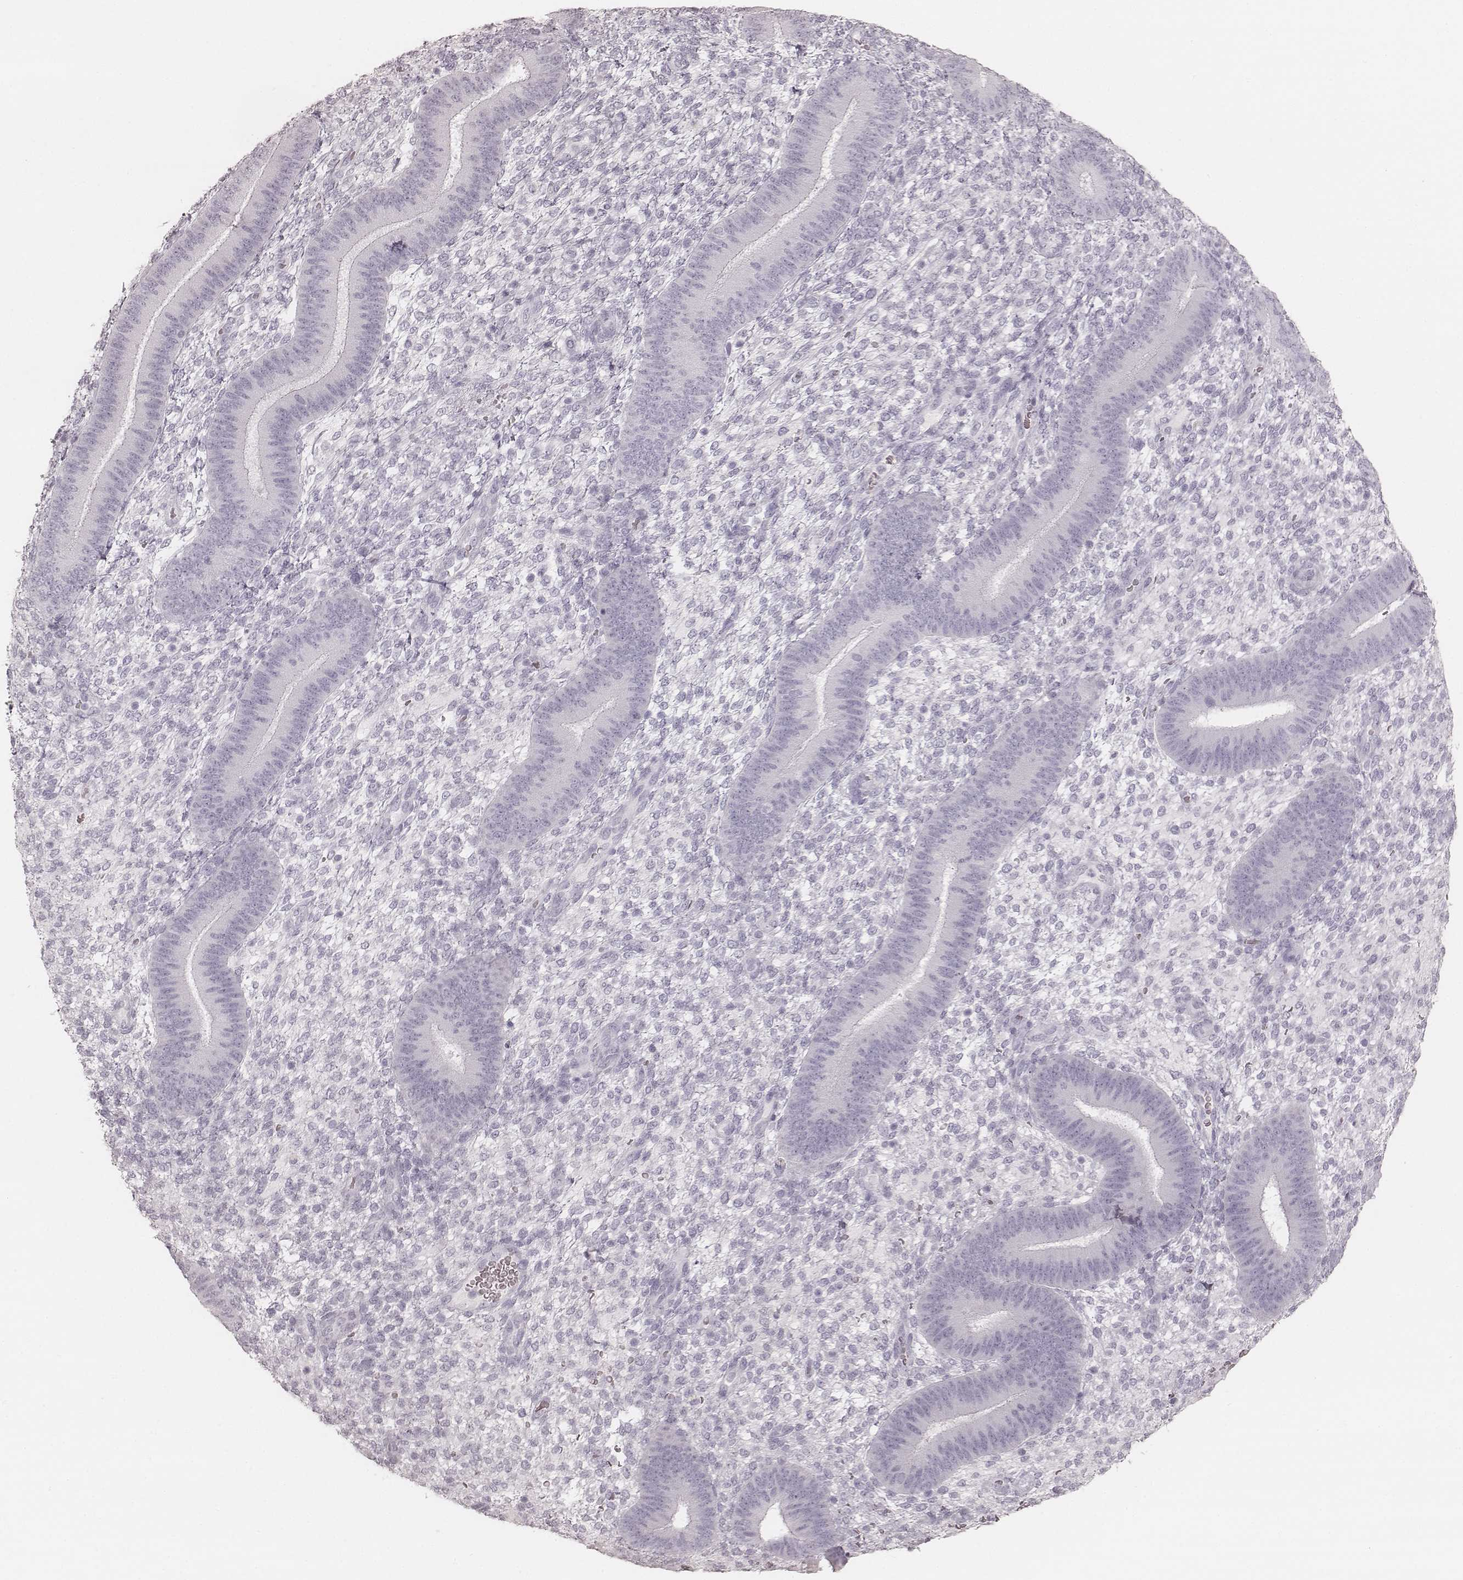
{"staining": {"intensity": "negative", "quantity": "none", "location": "none"}, "tissue": "endometrium", "cell_type": "Cells in endometrial stroma", "image_type": "normal", "snomed": [{"axis": "morphology", "description": "Normal tissue, NOS"}, {"axis": "topography", "description": "Endometrium"}], "caption": "Immunohistochemistry (IHC) of normal endometrium demonstrates no positivity in cells in endometrial stroma. (DAB immunohistochemistry (IHC) visualized using brightfield microscopy, high magnification).", "gene": "KRT82", "patient": {"sex": "female", "age": 39}}